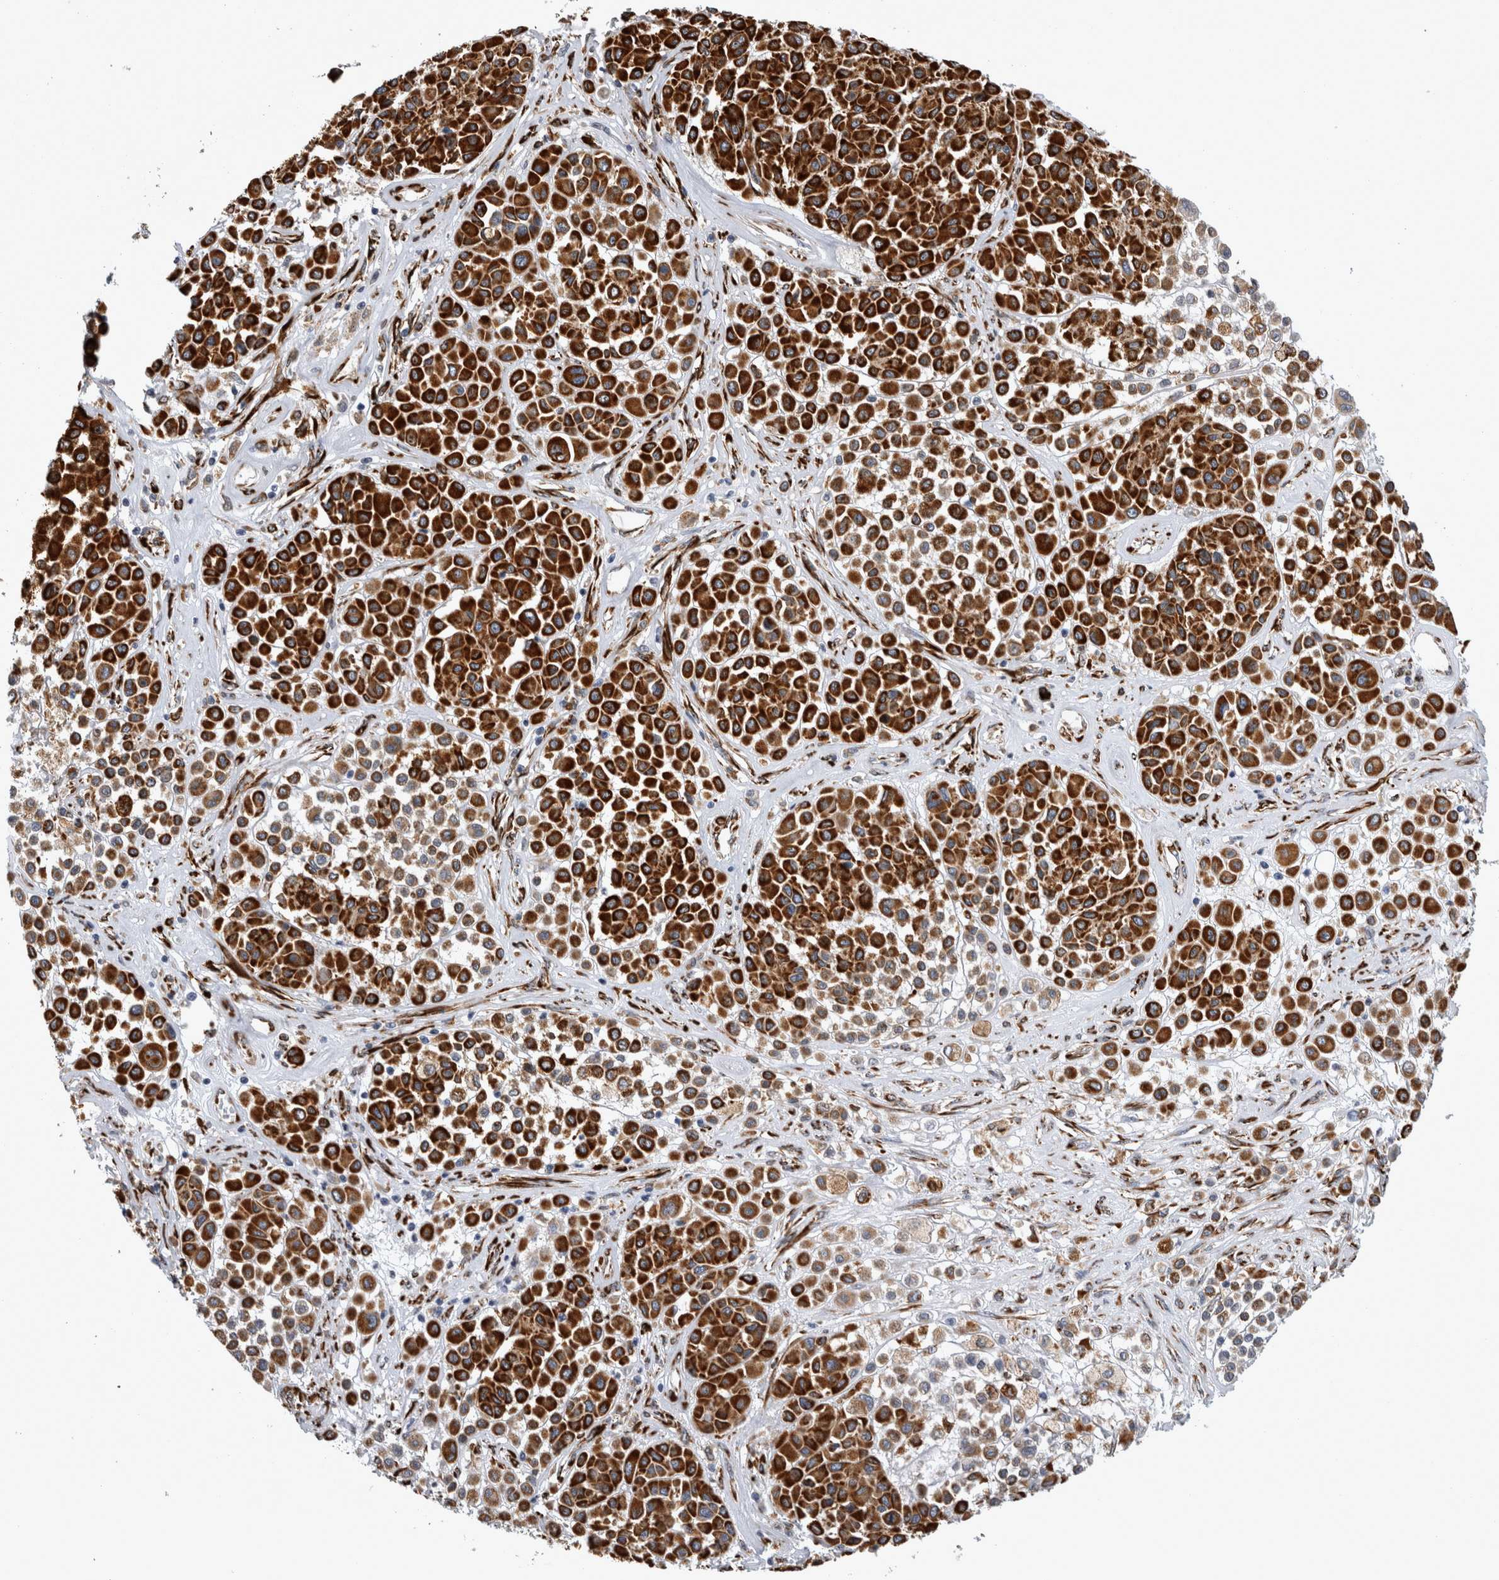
{"staining": {"intensity": "strong", "quantity": ">75%", "location": "cytoplasmic/membranous"}, "tissue": "melanoma", "cell_type": "Tumor cells", "image_type": "cancer", "snomed": [{"axis": "morphology", "description": "Malignant melanoma, Metastatic site"}, {"axis": "topography", "description": "Soft tissue"}], "caption": "Human melanoma stained with a protein marker shows strong staining in tumor cells.", "gene": "FHIP2B", "patient": {"sex": "male", "age": 41}}